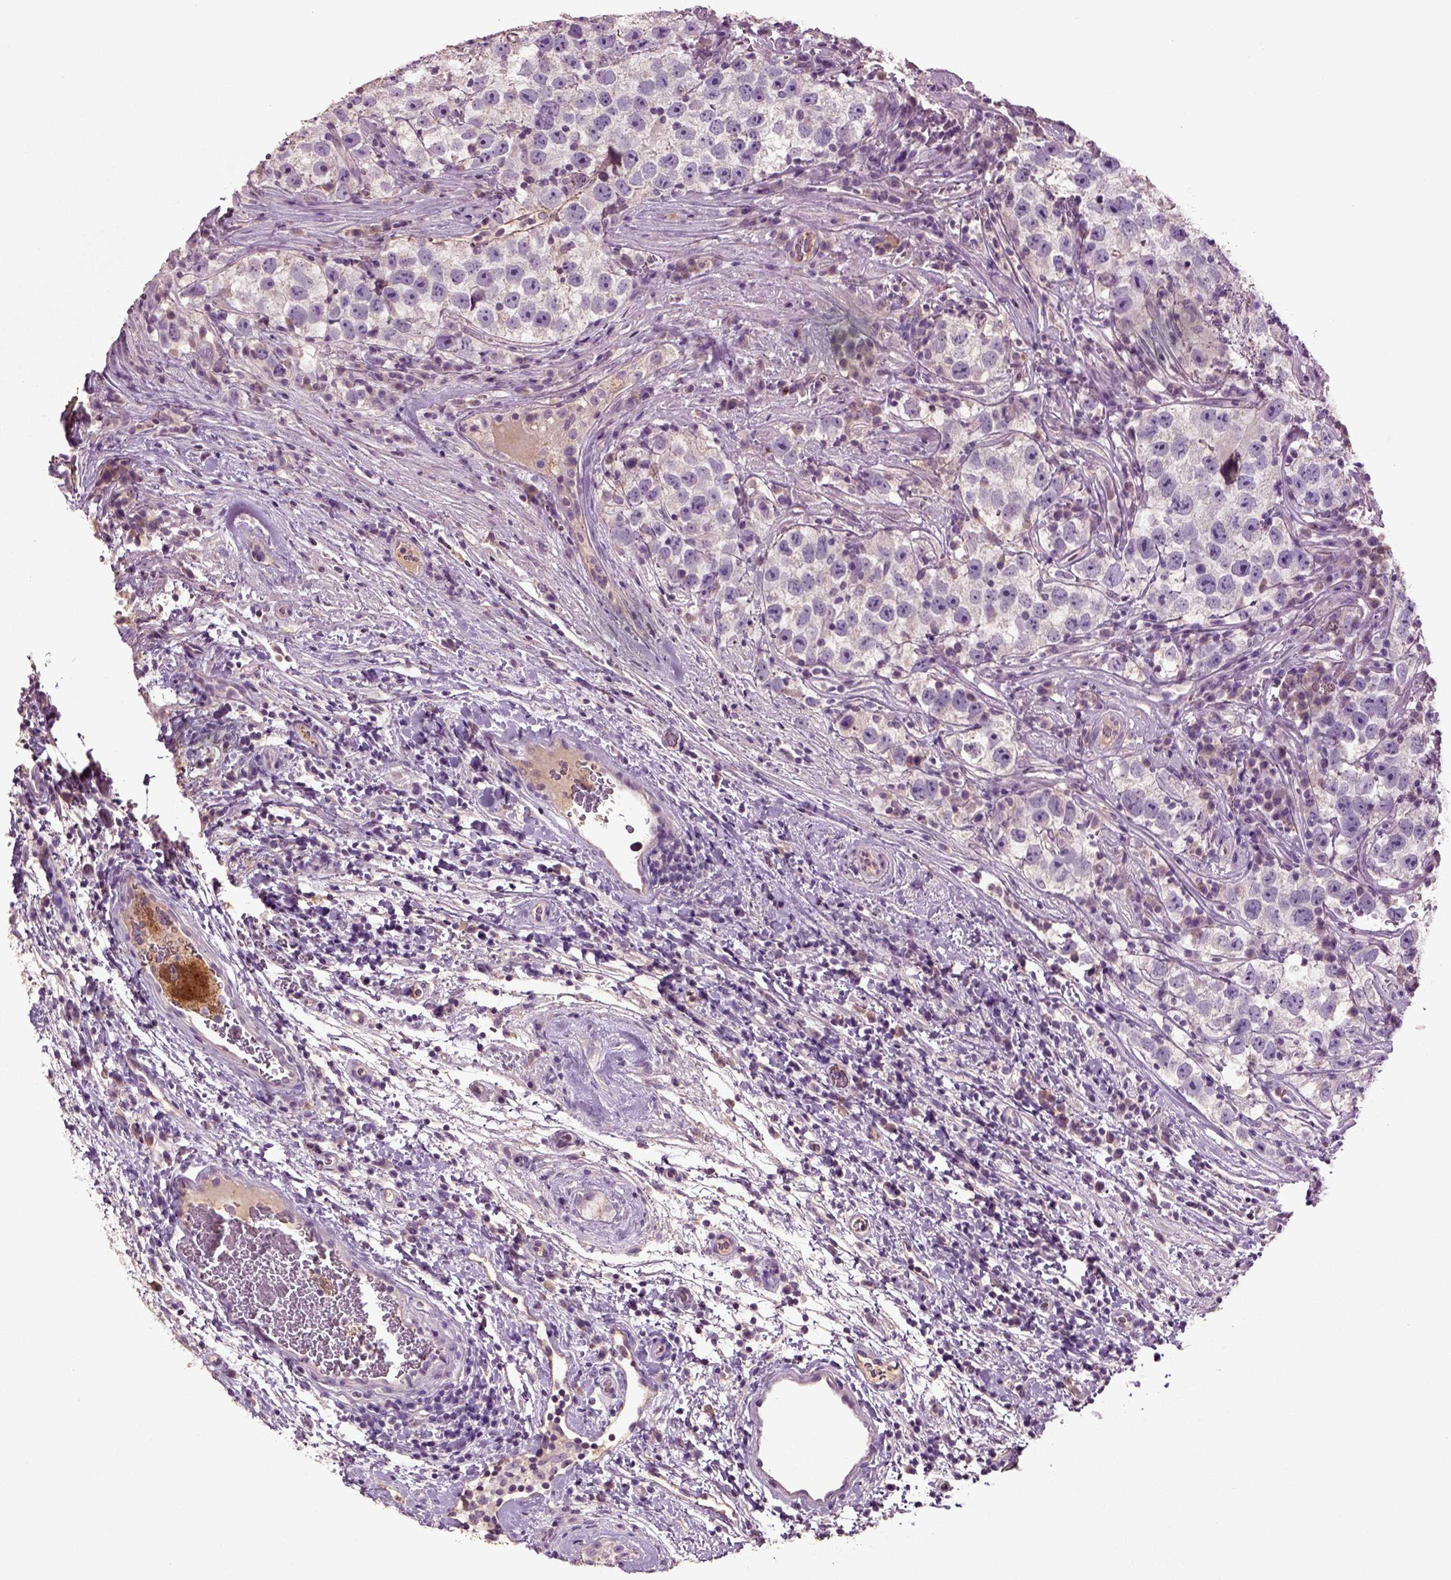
{"staining": {"intensity": "negative", "quantity": "none", "location": "none"}, "tissue": "testis cancer", "cell_type": "Tumor cells", "image_type": "cancer", "snomed": [{"axis": "morphology", "description": "Normal tissue, NOS"}, {"axis": "morphology", "description": "Seminoma, NOS"}, {"axis": "topography", "description": "Testis"}], "caption": "The photomicrograph displays no significant positivity in tumor cells of testis seminoma.", "gene": "DEFB118", "patient": {"sex": "male", "age": 31}}